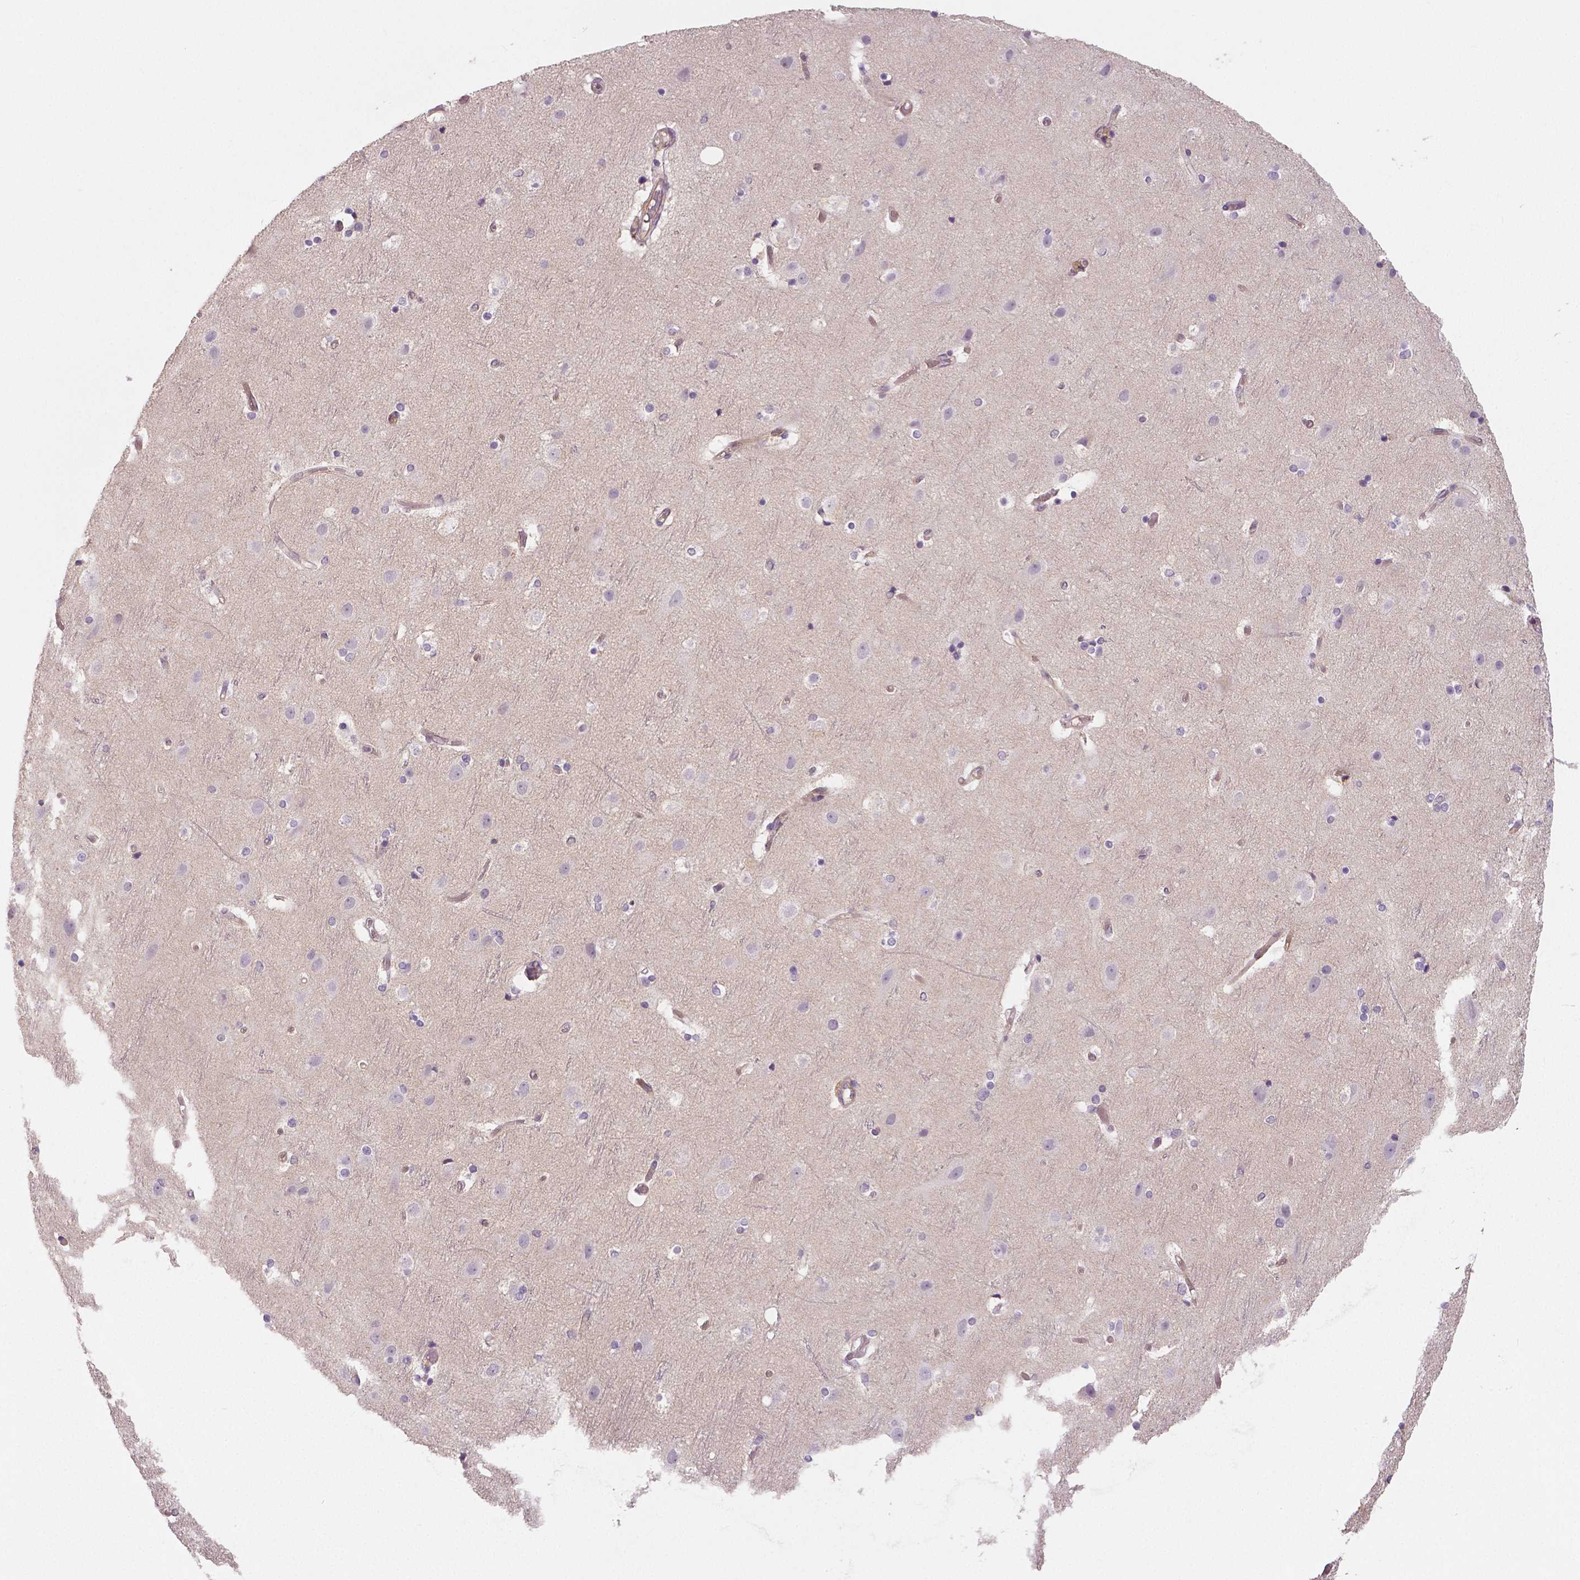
{"staining": {"intensity": "moderate", "quantity": ">75%", "location": "cytoplasmic/membranous"}, "tissue": "cerebral cortex", "cell_type": "Endothelial cells", "image_type": "normal", "snomed": [{"axis": "morphology", "description": "Normal tissue, NOS"}, {"axis": "topography", "description": "Cerebral cortex"}], "caption": "Approximately >75% of endothelial cells in benign cerebral cortex reveal moderate cytoplasmic/membranous protein expression as visualized by brown immunohistochemical staining.", "gene": "FLT1", "patient": {"sex": "female", "age": 52}}